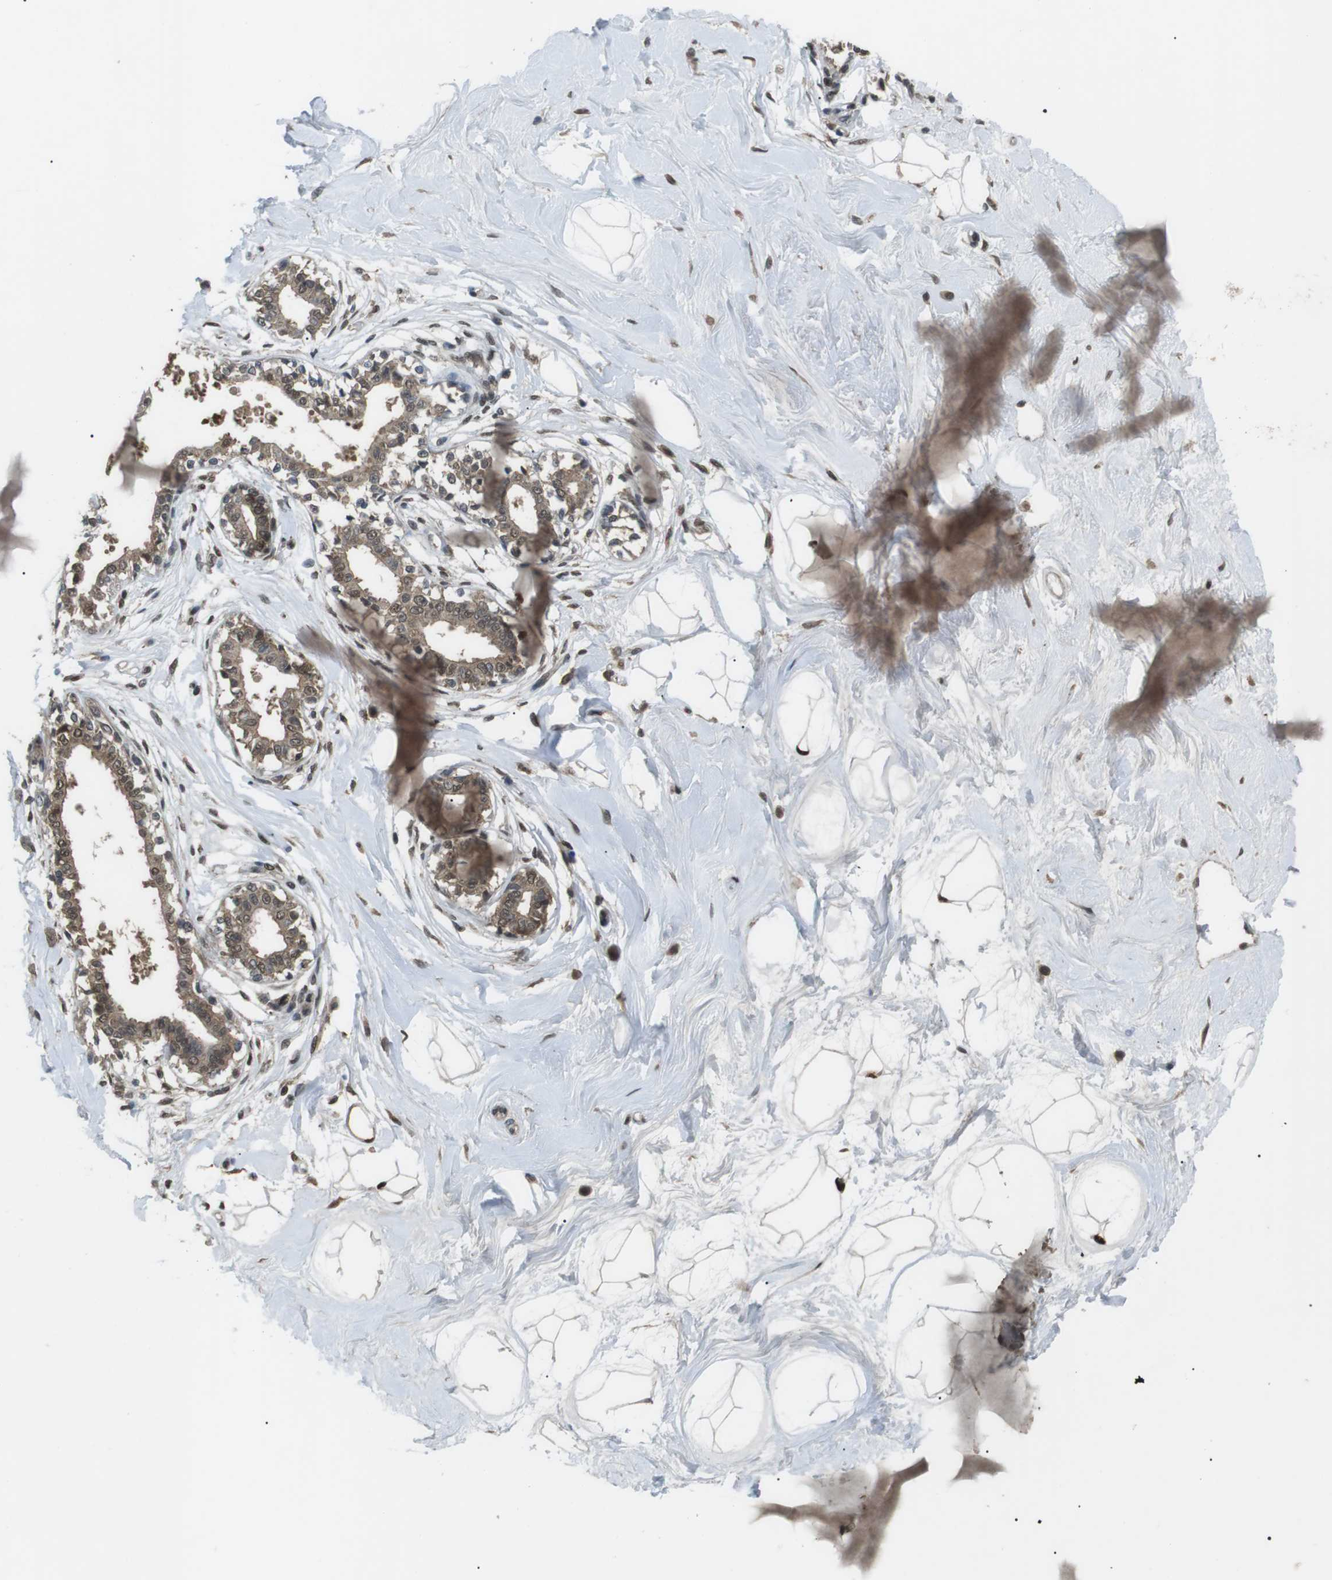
{"staining": {"intensity": "moderate", "quantity": ">75%", "location": "cytoplasmic/membranous,nuclear"}, "tissue": "breast", "cell_type": "Adipocytes", "image_type": "normal", "snomed": [{"axis": "morphology", "description": "Normal tissue, NOS"}, {"axis": "topography", "description": "Breast"}], "caption": "Protein staining by immunohistochemistry reveals moderate cytoplasmic/membranous,nuclear staining in about >75% of adipocytes in normal breast.", "gene": "ORAI3", "patient": {"sex": "female", "age": 45}}